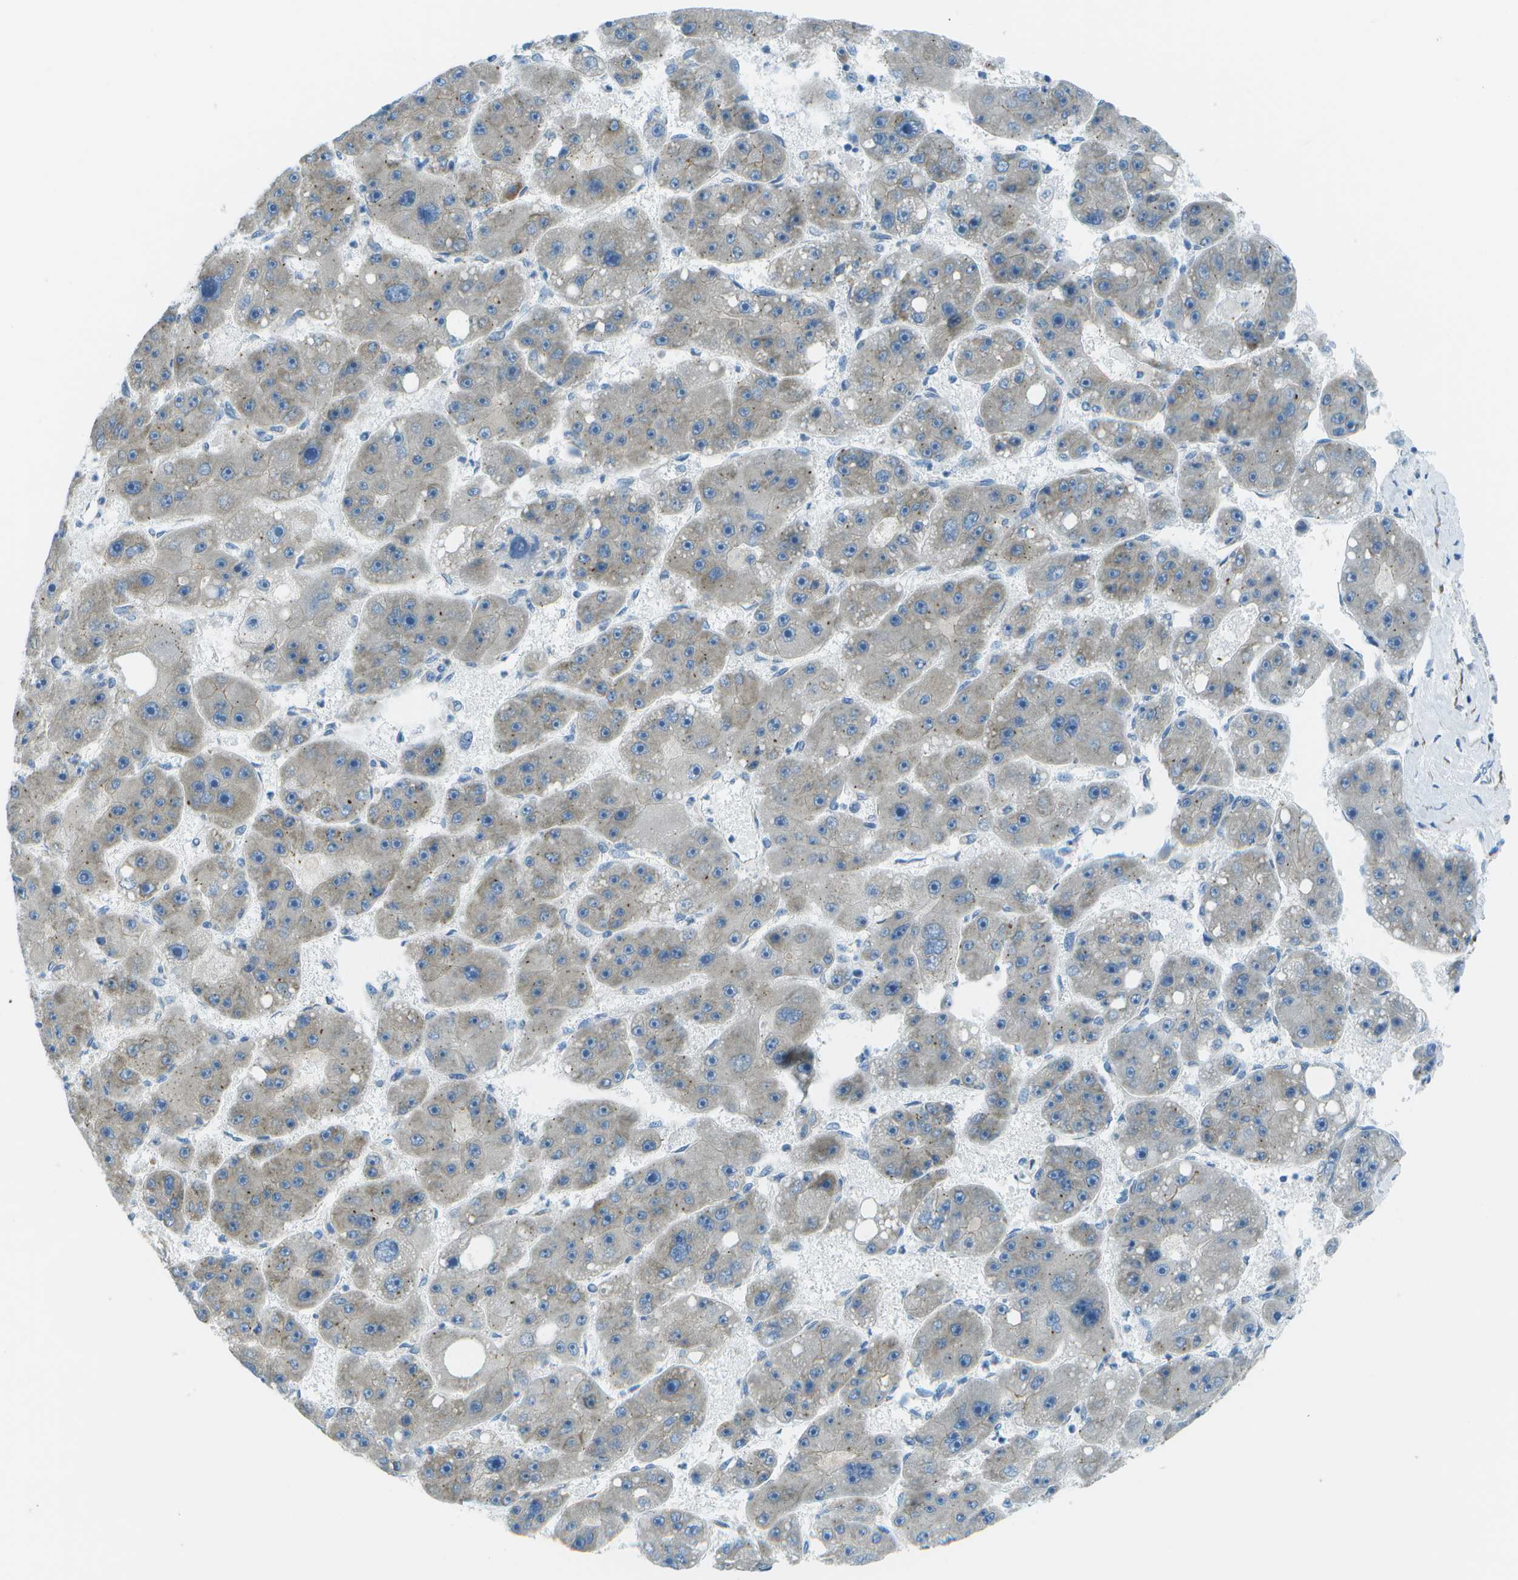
{"staining": {"intensity": "negative", "quantity": "none", "location": "none"}, "tissue": "liver cancer", "cell_type": "Tumor cells", "image_type": "cancer", "snomed": [{"axis": "morphology", "description": "Carcinoma, Hepatocellular, NOS"}, {"axis": "topography", "description": "Liver"}], "caption": "This is an immunohistochemistry micrograph of human liver cancer (hepatocellular carcinoma). There is no staining in tumor cells.", "gene": "KCTD3", "patient": {"sex": "female", "age": 61}}